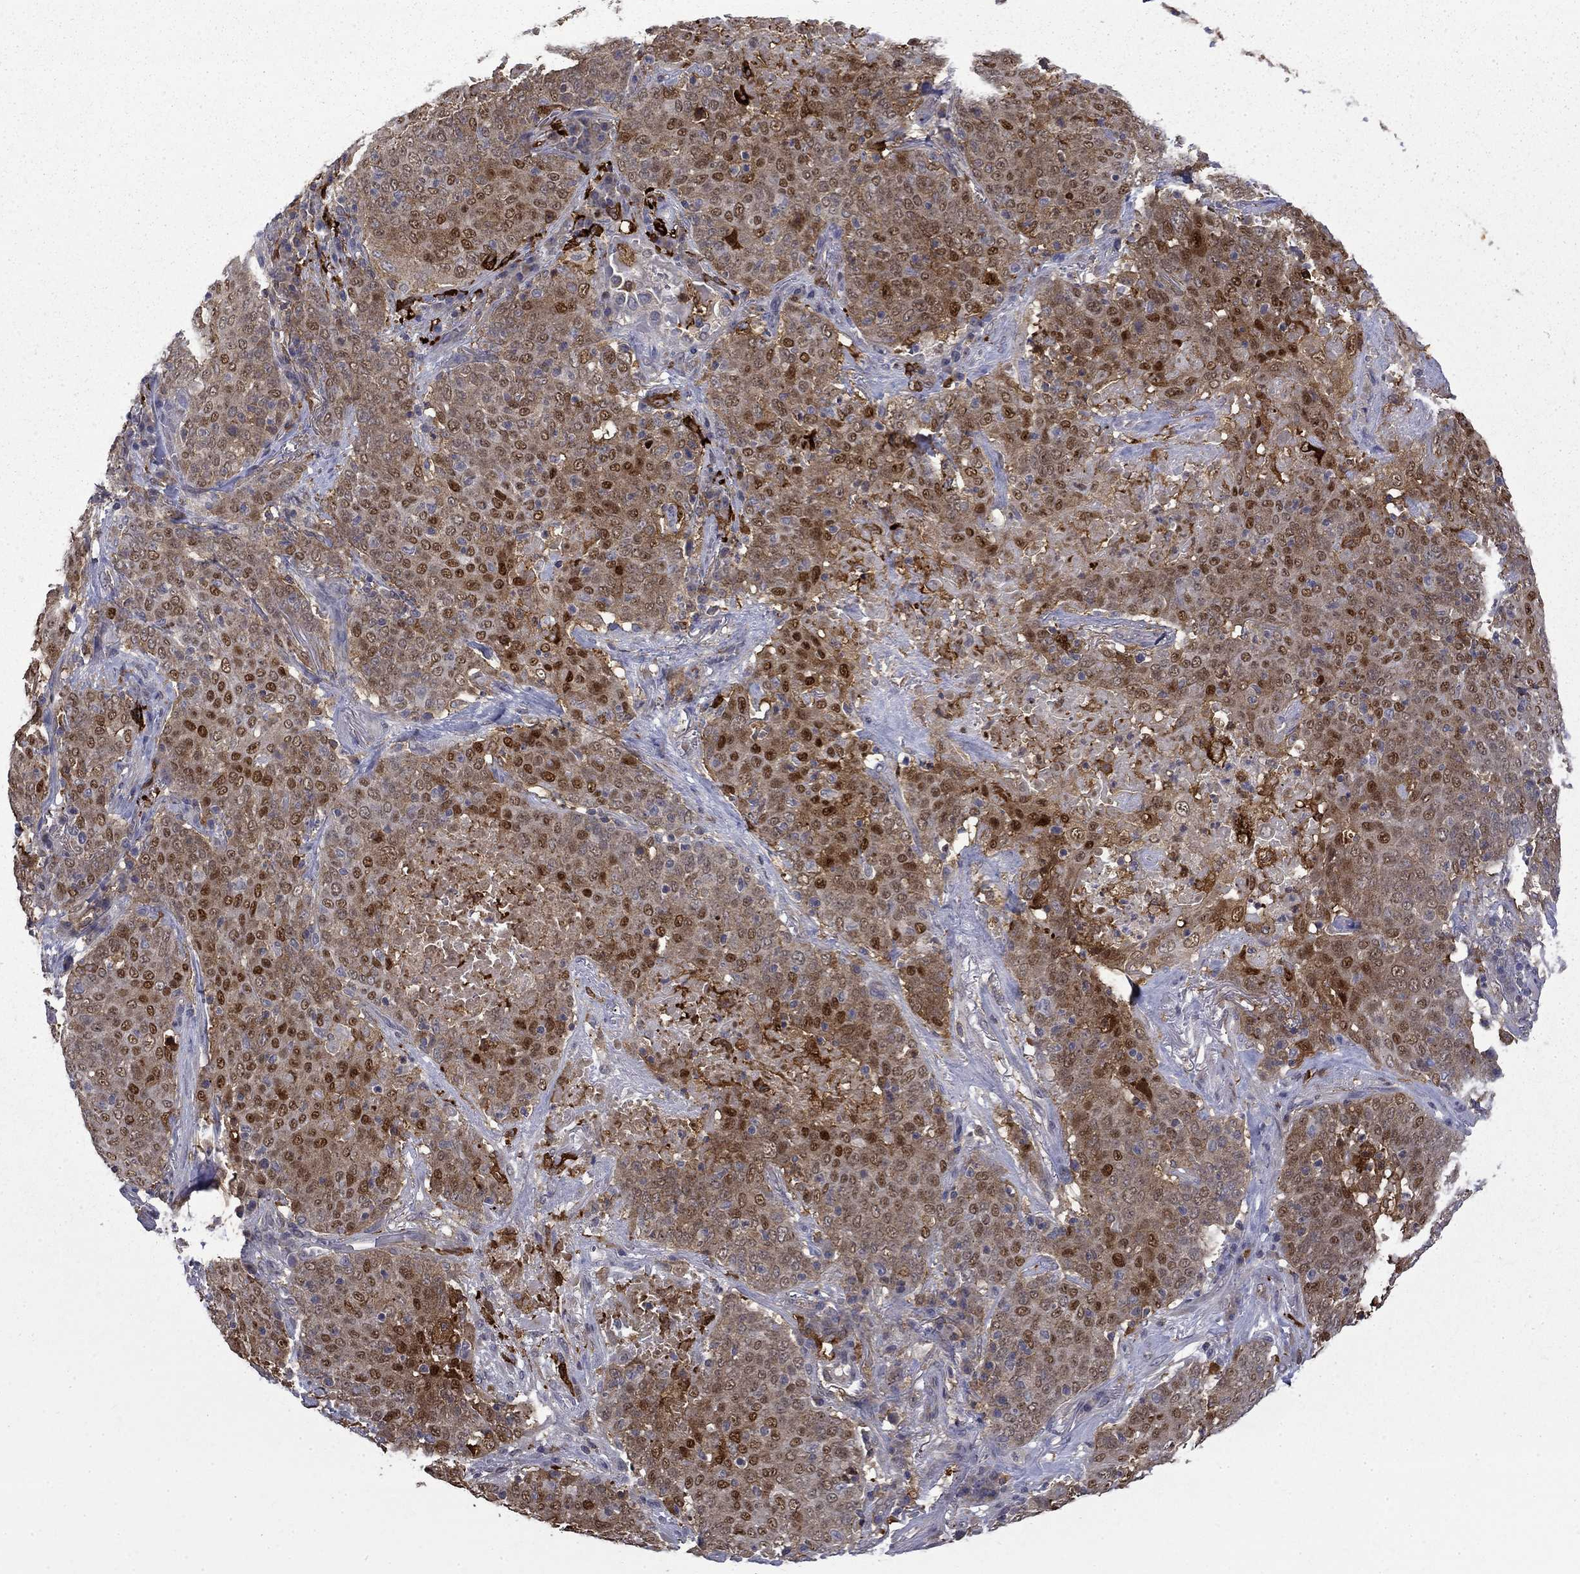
{"staining": {"intensity": "strong", "quantity": "25%-75%", "location": "cytoplasmic/membranous,nuclear"}, "tissue": "lung cancer", "cell_type": "Tumor cells", "image_type": "cancer", "snomed": [{"axis": "morphology", "description": "Squamous cell carcinoma, NOS"}, {"axis": "topography", "description": "Lung"}], "caption": "Tumor cells demonstrate high levels of strong cytoplasmic/membranous and nuclear expression in about 25%-75% of cells in lung squamous cell carcinoma.", "gene": "PCBP3", "patient": {"sex": "male", "age": 82}}